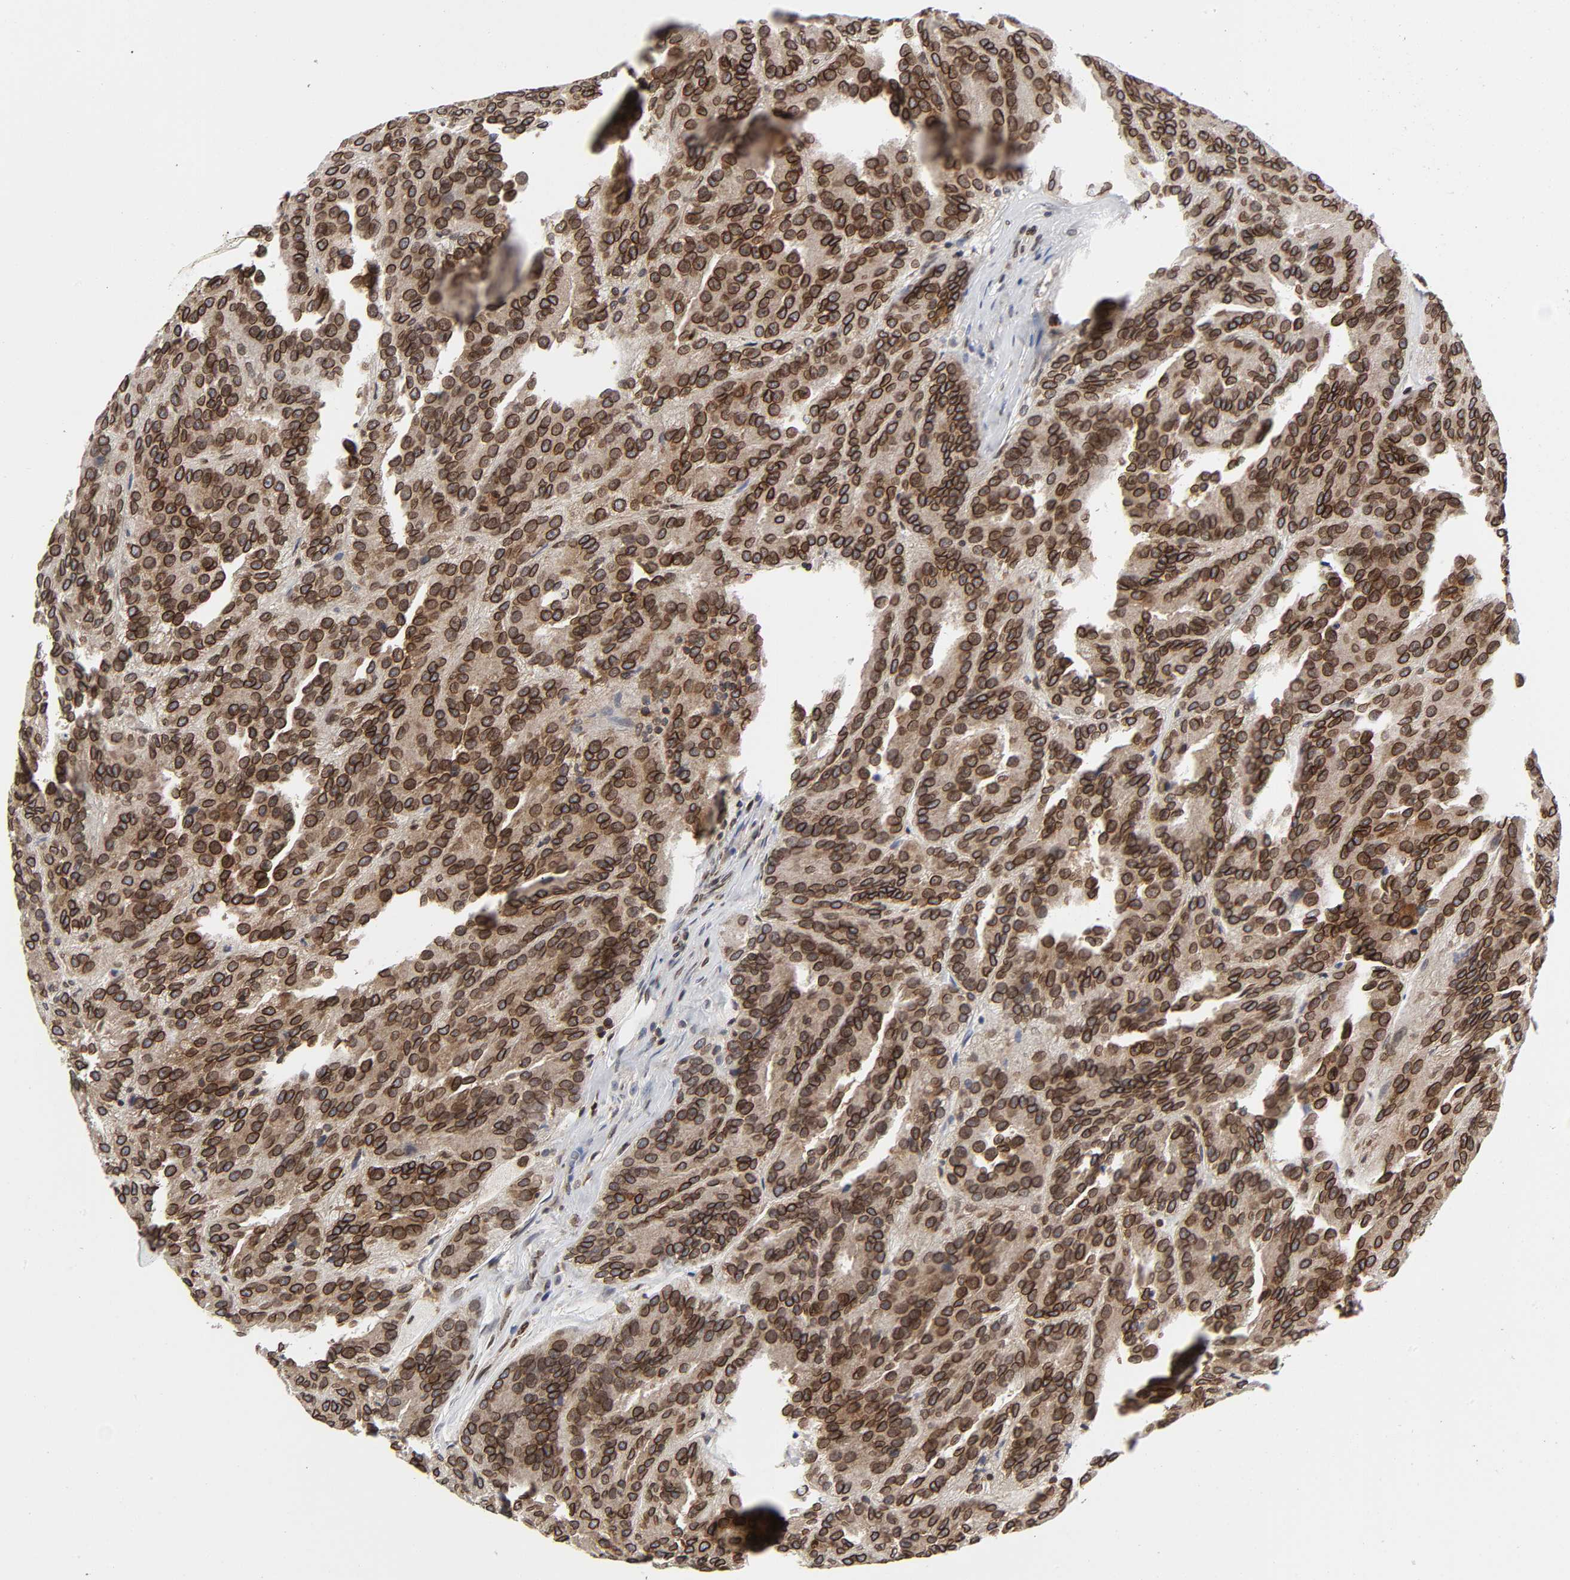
{"staining": {"intensity": "strong", "quantity": ">75%", "location": "cytoplasmic/membranous,nuclear"}, "tissue": "renal cancer", "cell_type": "Tumor cells", "image_type": "cancer", "snomed": [{"axis": "morphology", "description": "Adenocarcinoma, NOS"}, {"axis": "topography", "description": "Kidney"}], "caption": "Immunohistochemistry of renal cancer exhibits high levels of strong cytoplasmic/membranous and nuclear positivity in approximately >75% of tumor cells.", "gene": "RANGAP1", "patient": {"sex": "male", "age": 46}}